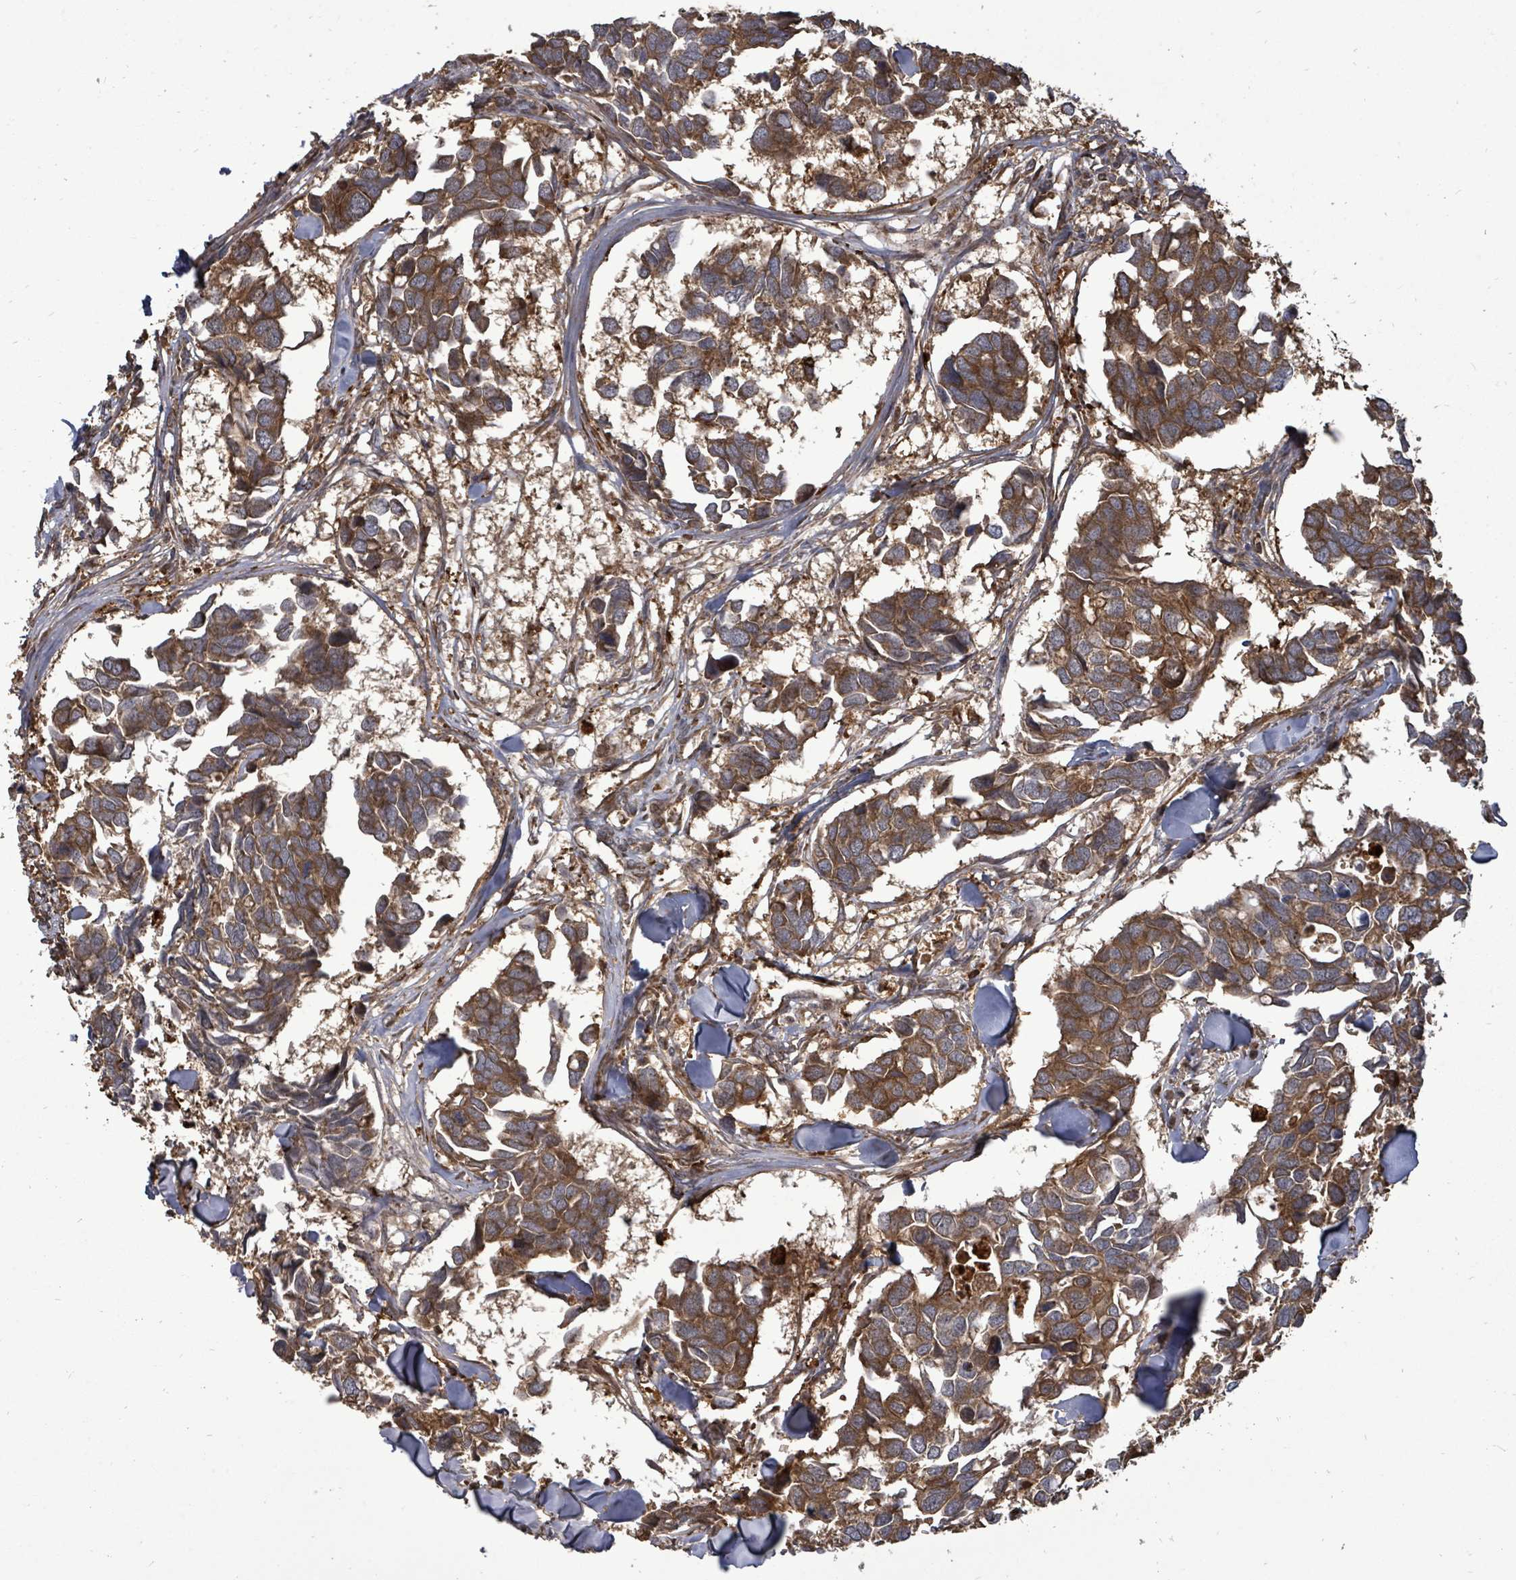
{"staining": {"intensity": "strong", "quantity": ">75%", "location": "cytoplasmic/membranous"}, "tissue": "breast cancer", "cell_type": "Tumor cells", "image_type": "cancer", "snomed": [{"axis": "morphology", "description": "Duct carcinoma"}, {"axis": "topography", "description": "Breast"}], "caption": "Human invasive ductal carcinoma (breast) stained with a protein marker exhibits strong staining in tumor cells.", "gene": "EIF3C", "patient": {"sex": "female", "age": 83}}